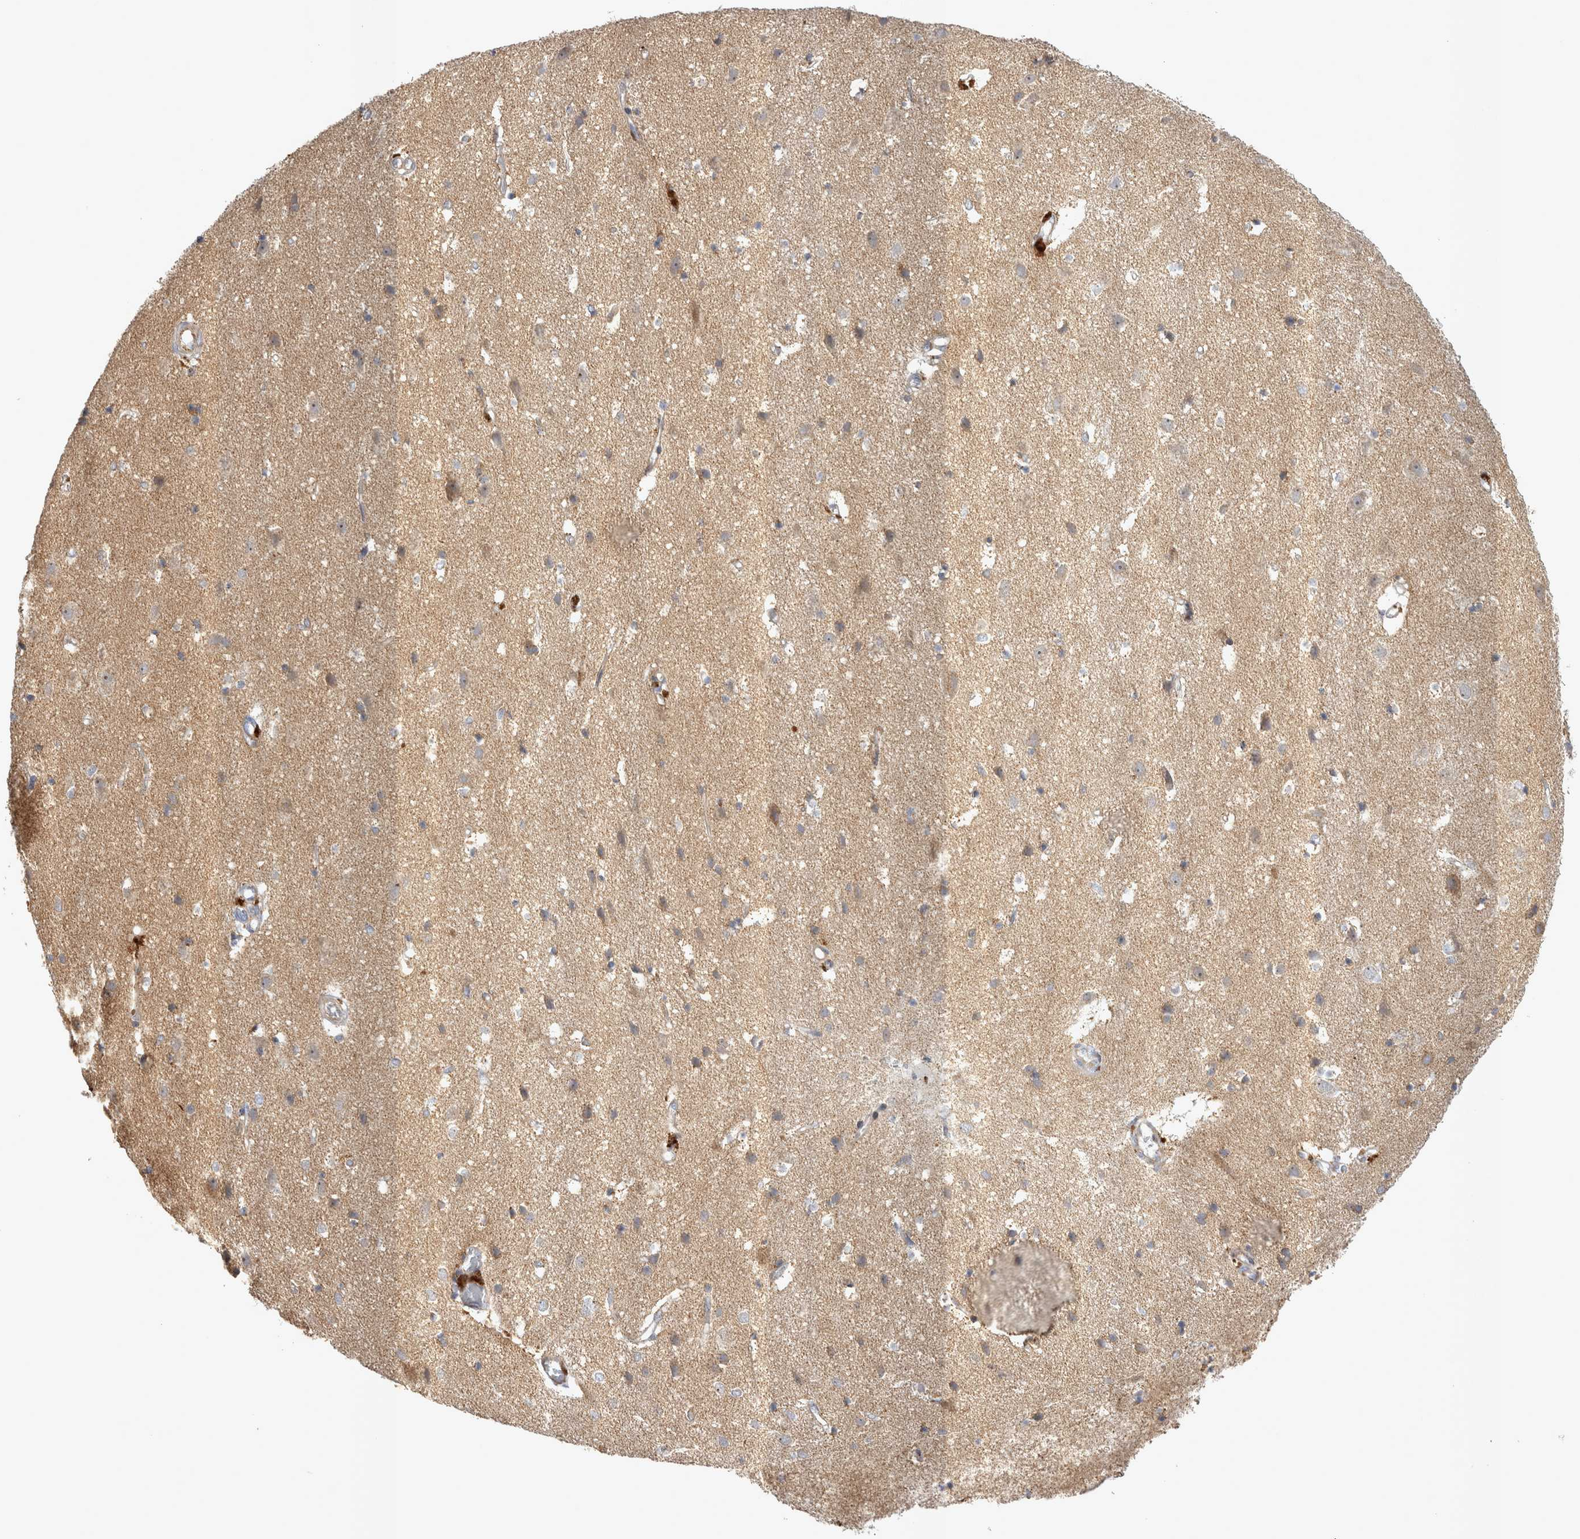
{"staining": {"intensity": "weak", "quantity": "25%-75%", "location": "cytoplasmic/membranous"}, "tissue": "cerebral cortex", "cell_type": "Endothelial cells", "image_type": "normal", "snomed": [{"axis": "morphology", "description": "Normal tissue, NOS"}, {"axis": "topography", "description": "Cerebral cortex"}], "caption": "About 25%-75% of endothelial cells in normal cerebral cortex show weak cytoplasmic/membranous protein staining as visualized by brown immunohistochemical staining.", "gene": "TSPOAP1", "patient": {"sex": "male", "age": 54}}